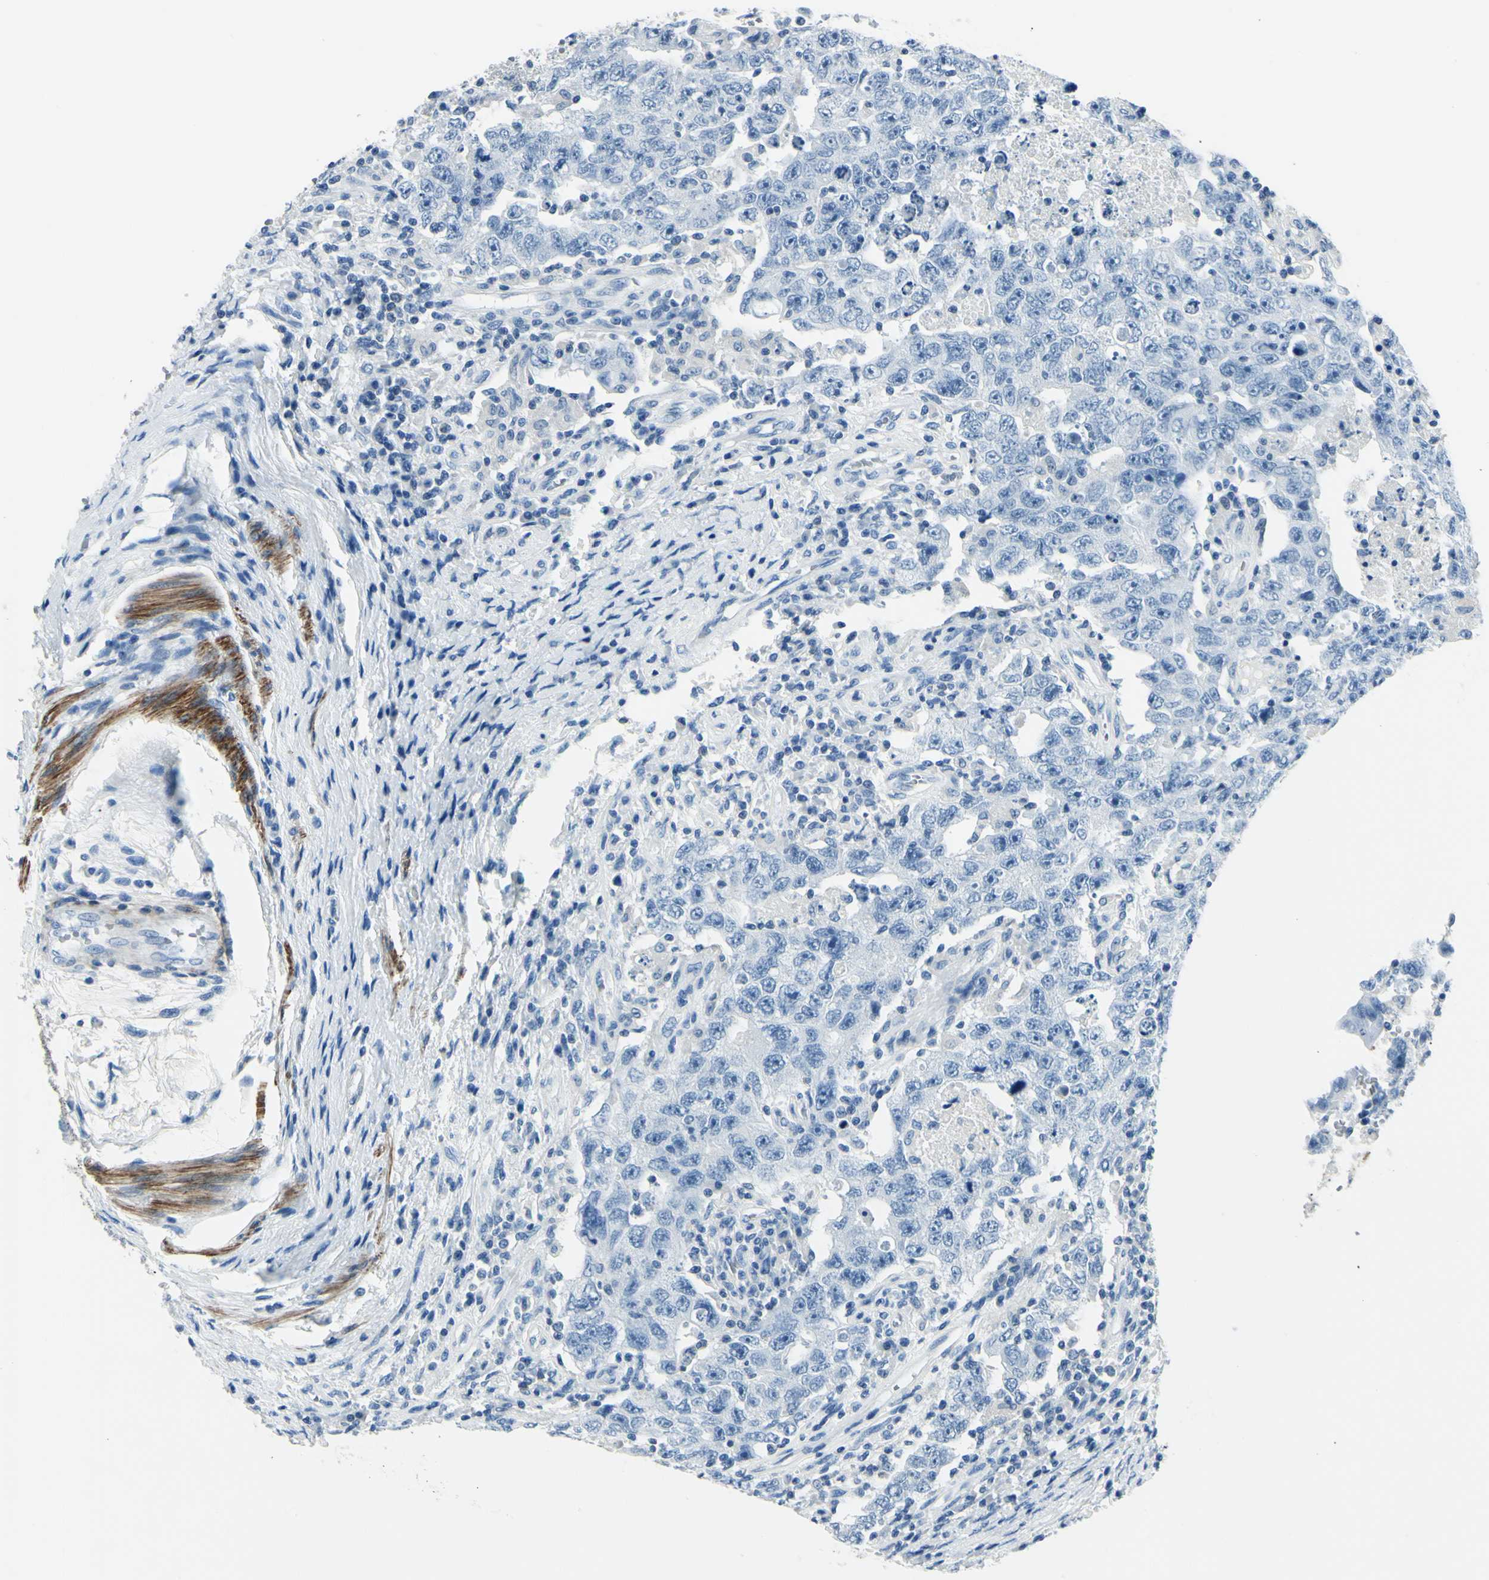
{"staining": {"intensity": "negative", "quantity": "none", "location": "none"}, "tissue": "testis cancer", "cell_type": "Tumor cells", "image_type": "cancer", "snomed": [{"axis": "morphology", "description": "Carcinoma, Embryonal, NOS"}, {"axis": "topography", "description": "Testis"}], "caption": "The IHC image has no significant staining in tumor cells of embryonal carcinoma (testis) tissue.", "gene": "CDH15", "patient": {"sex": "male", "age": 26}}